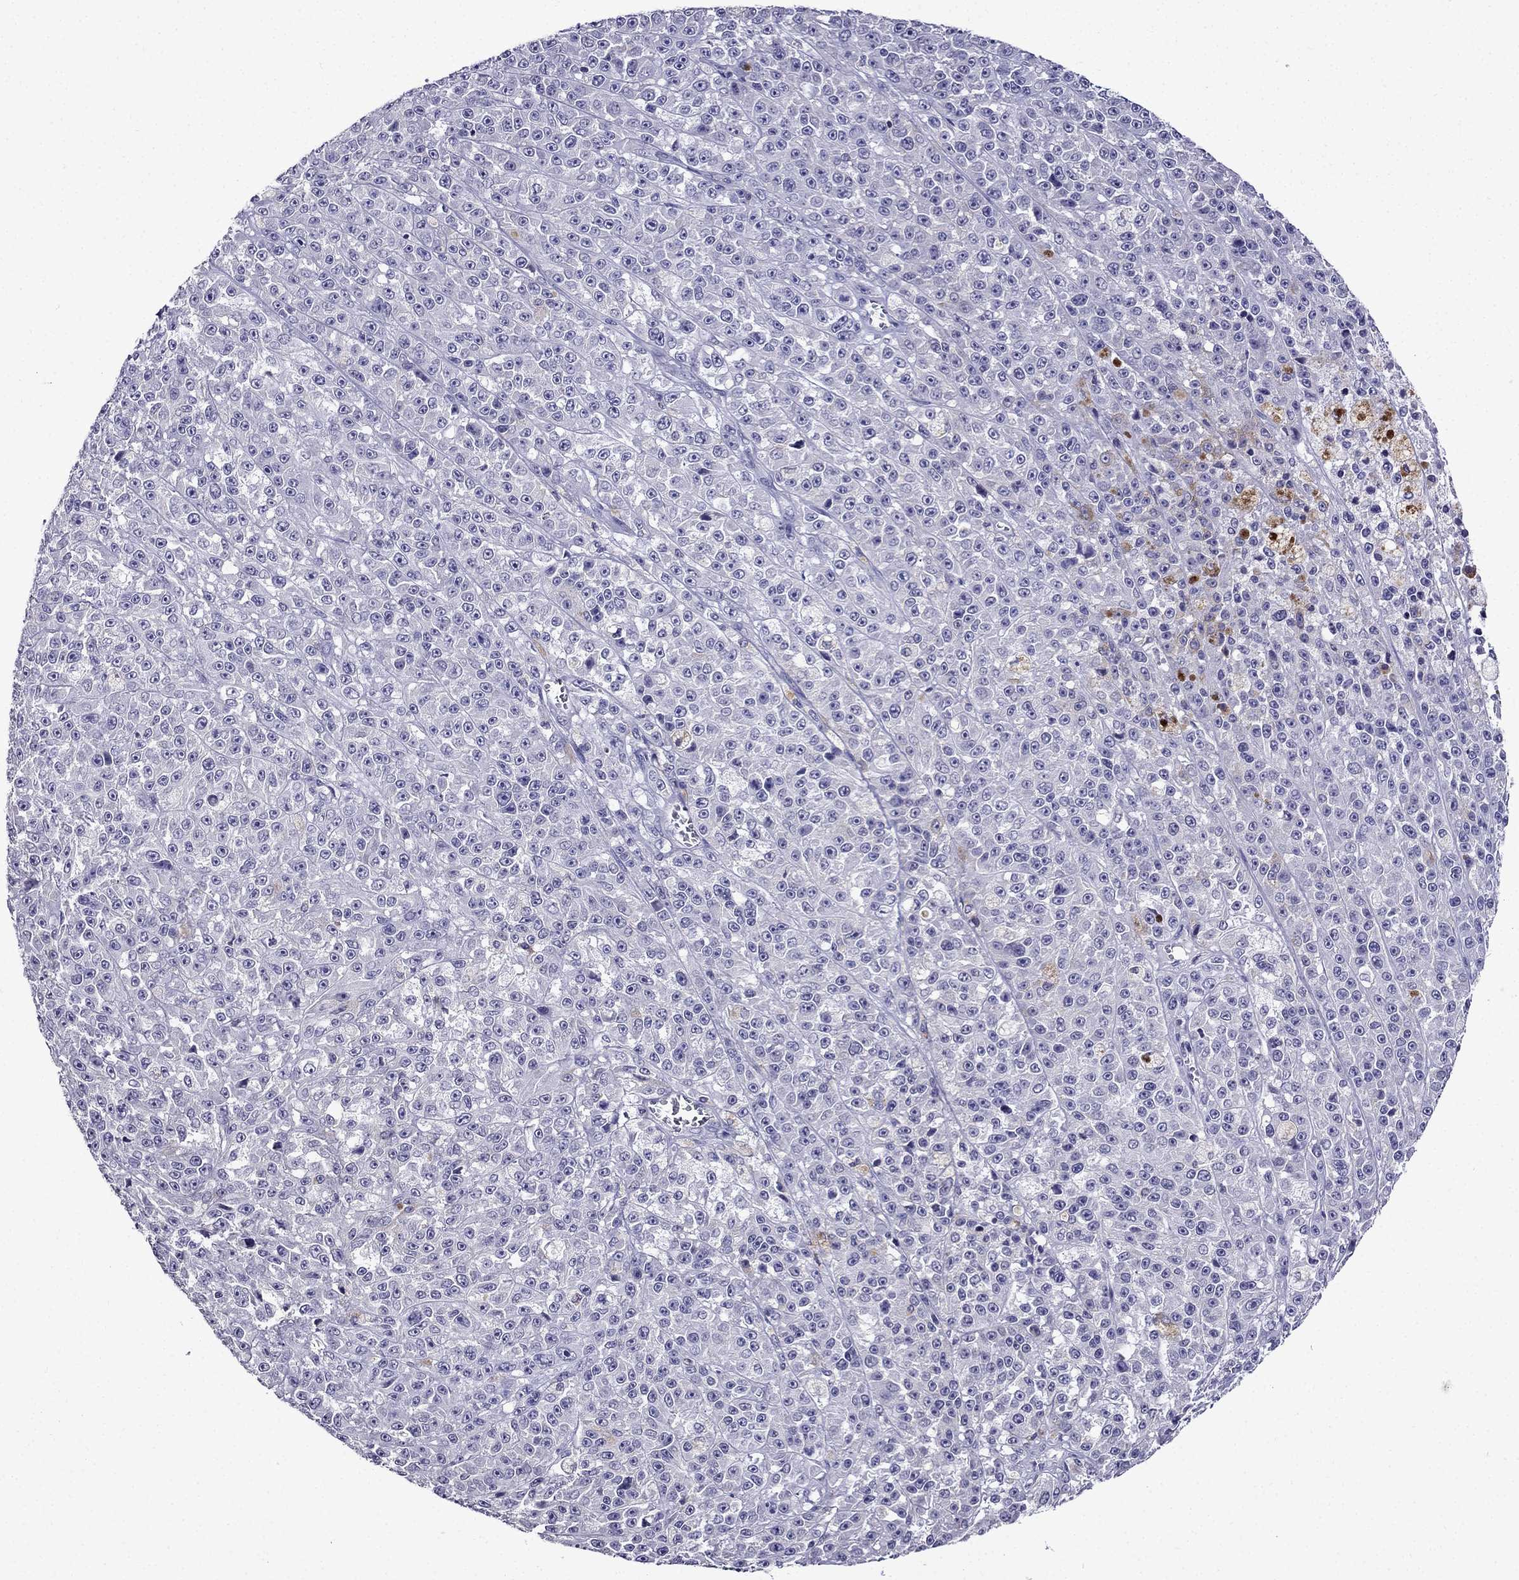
{"staining": {"intensity": "negative", "quantity": "none", "location": "none"}, "tissue": "melanoma", "cell_type": "Tumor cells", "image_type": "cancer", "snomed": [{"axis": "morphology", "description": "Malignant melanoma, NOS"}, {"axis": "topography", "description": "Skin"}], "caption": "There is no significant staining in tumor cells of malignant melanoma.", "gene": "DNAH17", "patient": {"sex": "female", "age": 58}}